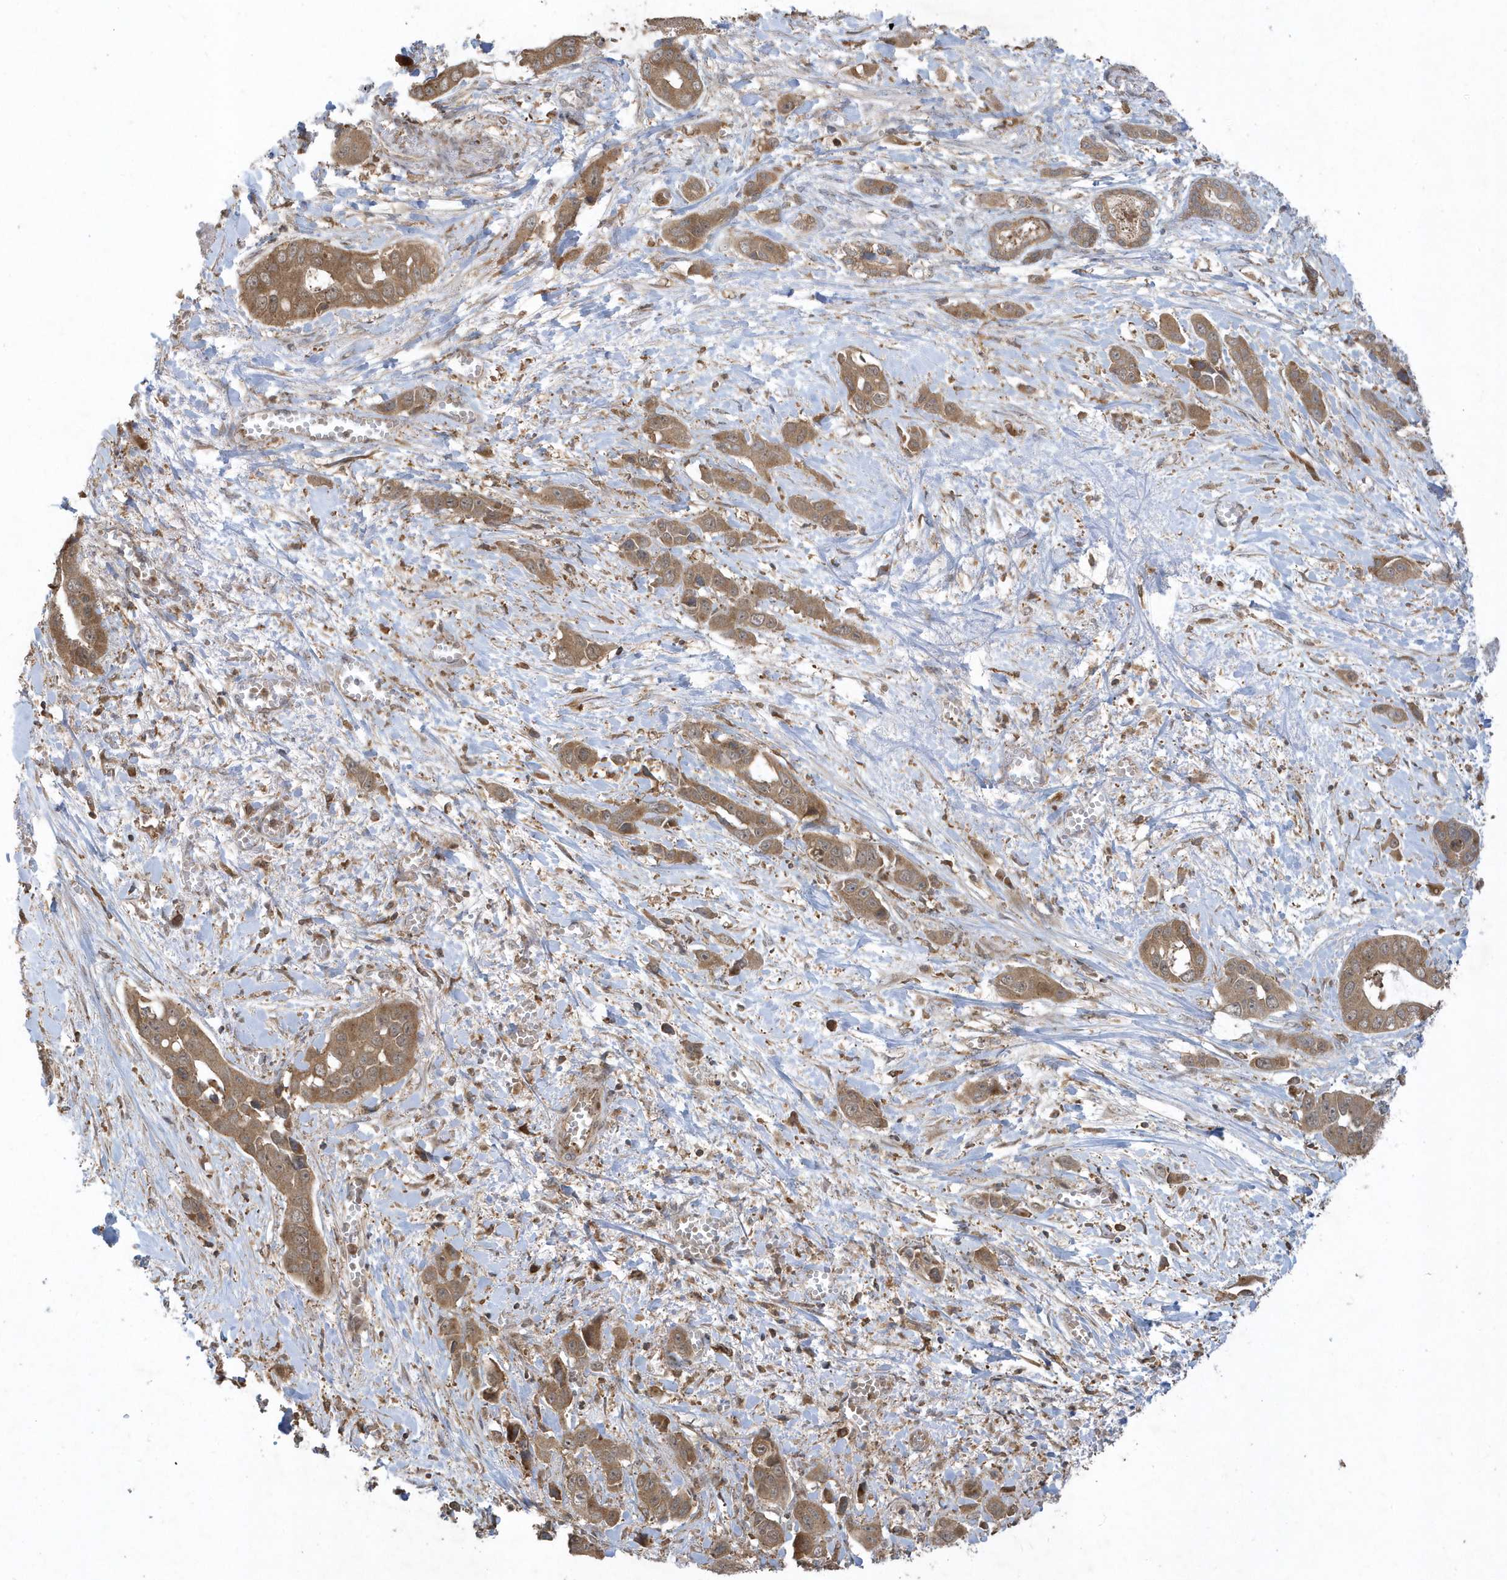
{"staining": {"intensity": "moderate", "quantity": ">75%", "location": "cytoplasmic/membranous"}, "tissue": "liver cancer", "cell_type": "Tumor cells", "image_type": "cancer", "snomed": [{"axis": "morphology", "description": "Cholangiocarcinoma"}, {"axis": "topography", "description": "Liver"}], "caption": "Liver cholangiocarcinoma tissue reveals moderate cytoplasmic/membranous expression in approximately >75% of tumor cells, visualized by immunohistochemistry. (Brightfield microscopy of DAB IHC at high magnification).", "gene": "STAMBP", "patient": {"sex": "female", "age": 52}}